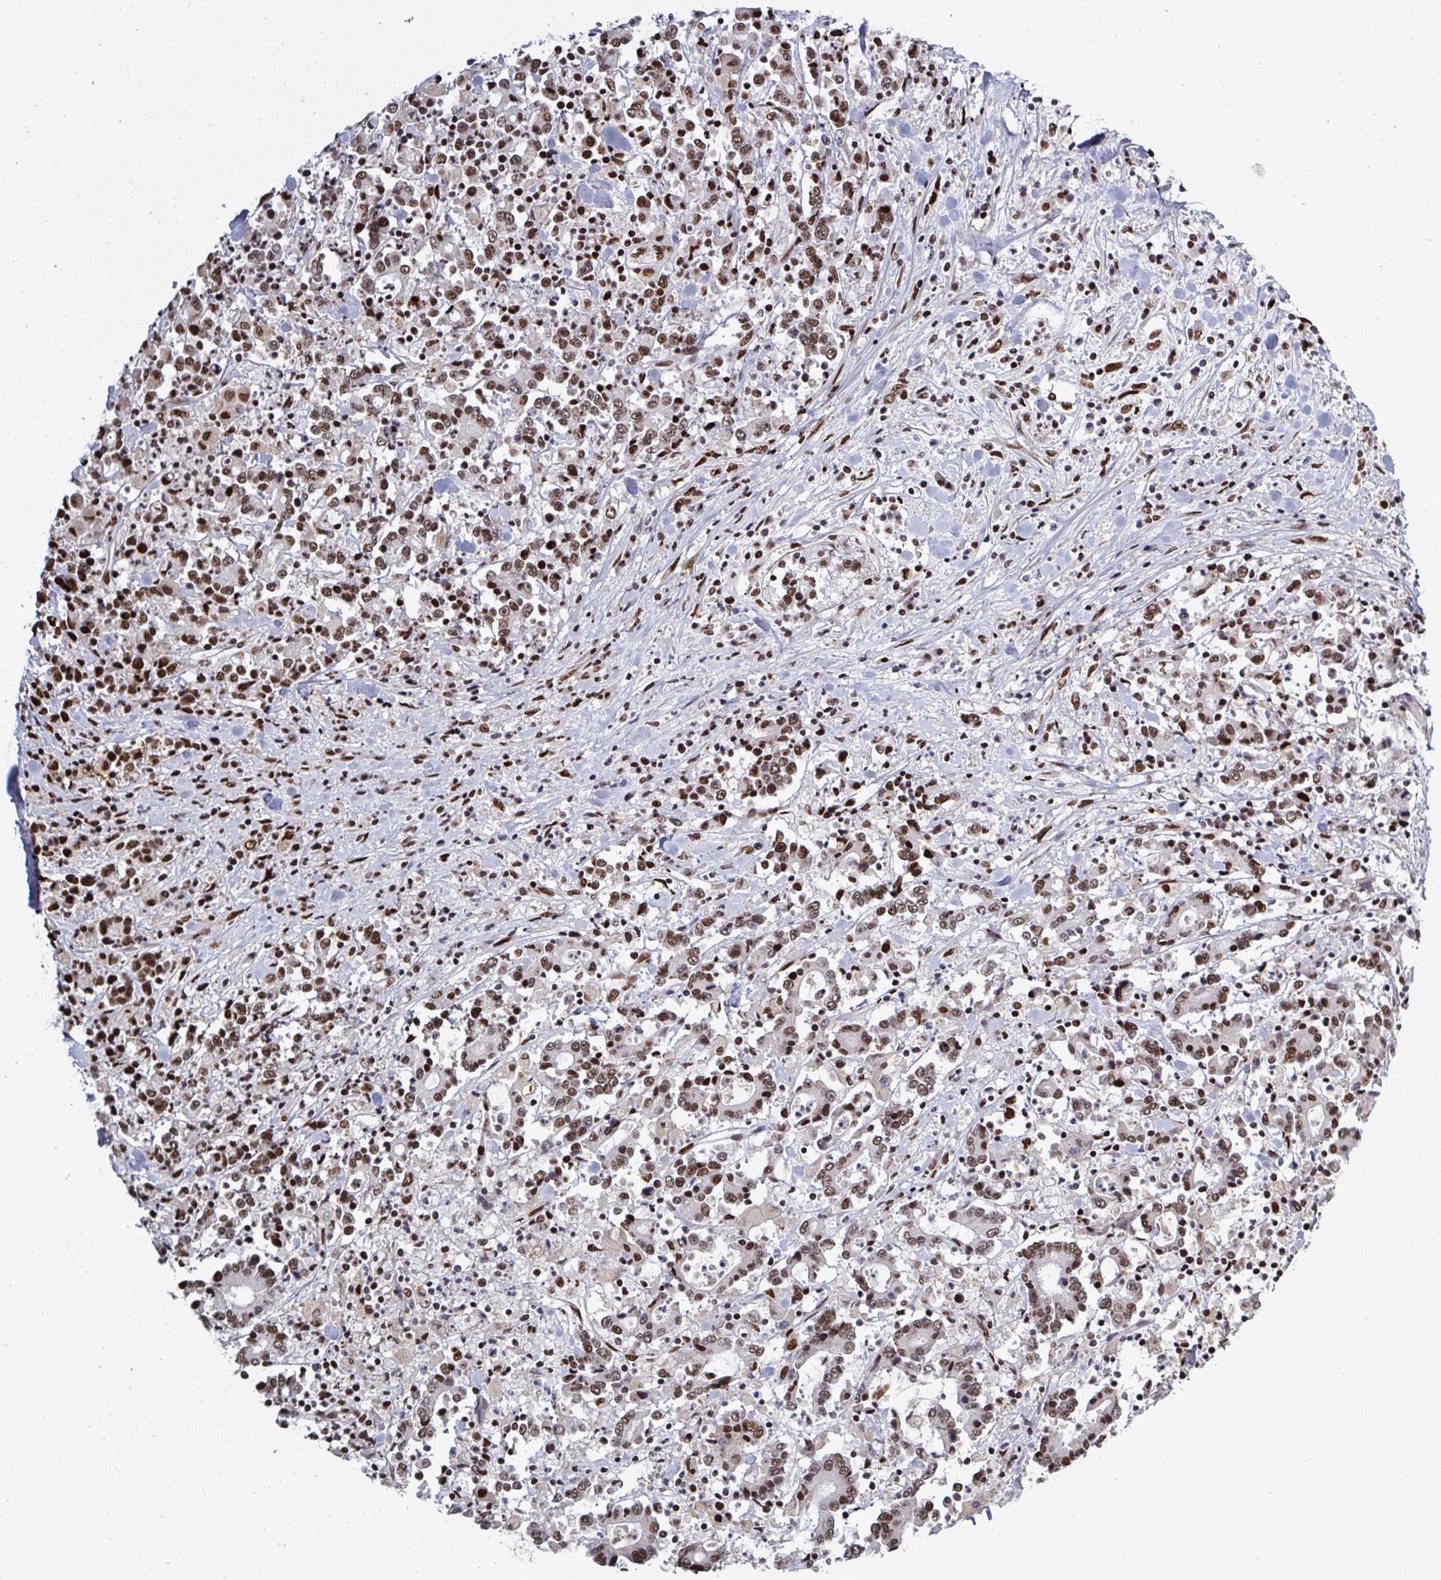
{"staining": {"intensity": "strong", "quantity": ">75%", "location": "nuclear"}, "tissue": "stomach cancer", "cell_type": "Tumor cells", "image_type": "cancer", "snomed": [{"axis": "morphology", "description": "Adenocarcinoma, NOS"}, {"axis": "topography", "description": "Stomach, upper"}], "caption": "IHC (DAB (3,3'-diaminobenzidine)) staining of human adenocarcinoma (stomach) displays strong nuclear protein positivity in about >75% of tumor cells.", "gene": "ZNF607", "patient": {"sex": "male", "age": 68}}